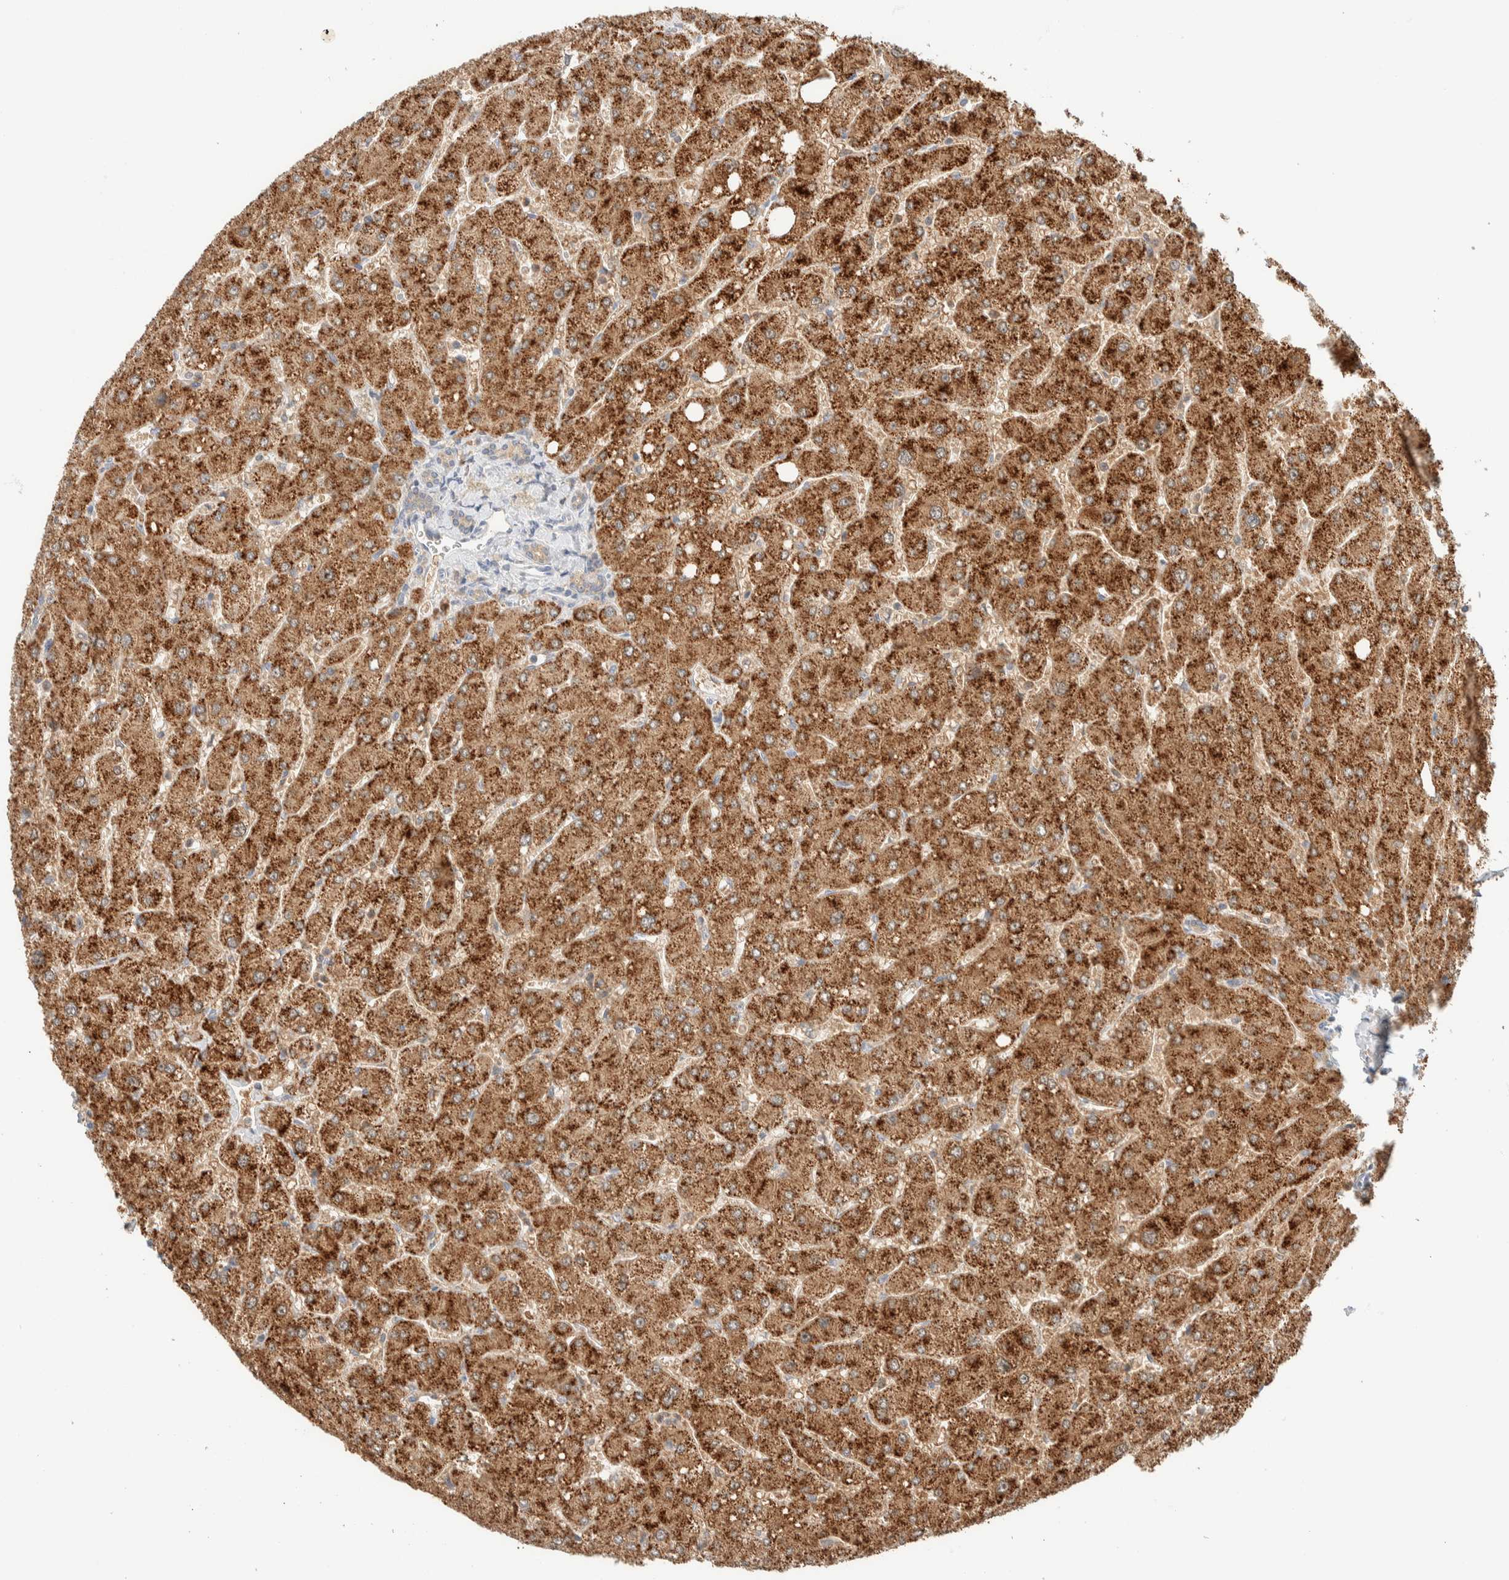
{"staining": {"intensity": "weak", "quantity": ">75%", "location": "cytoplasmic/membranous"}, "tissue": "liver", "cell_type": "Cholangiocytes", "image_type": "normal", "snomed": [{"axis": "morphology", "description": "Normal tissue, NOS"}, {"axis": "topography", "description": "Liver"}], "caption": "A low amount of weak cytoplasmic/membranous staining is appreciated in about >75% of cholangiocytes in normal liver. Nuclei are stained in blue.", "gene": "HDHD3", "patient": {"sex": "male", "age": 55}}